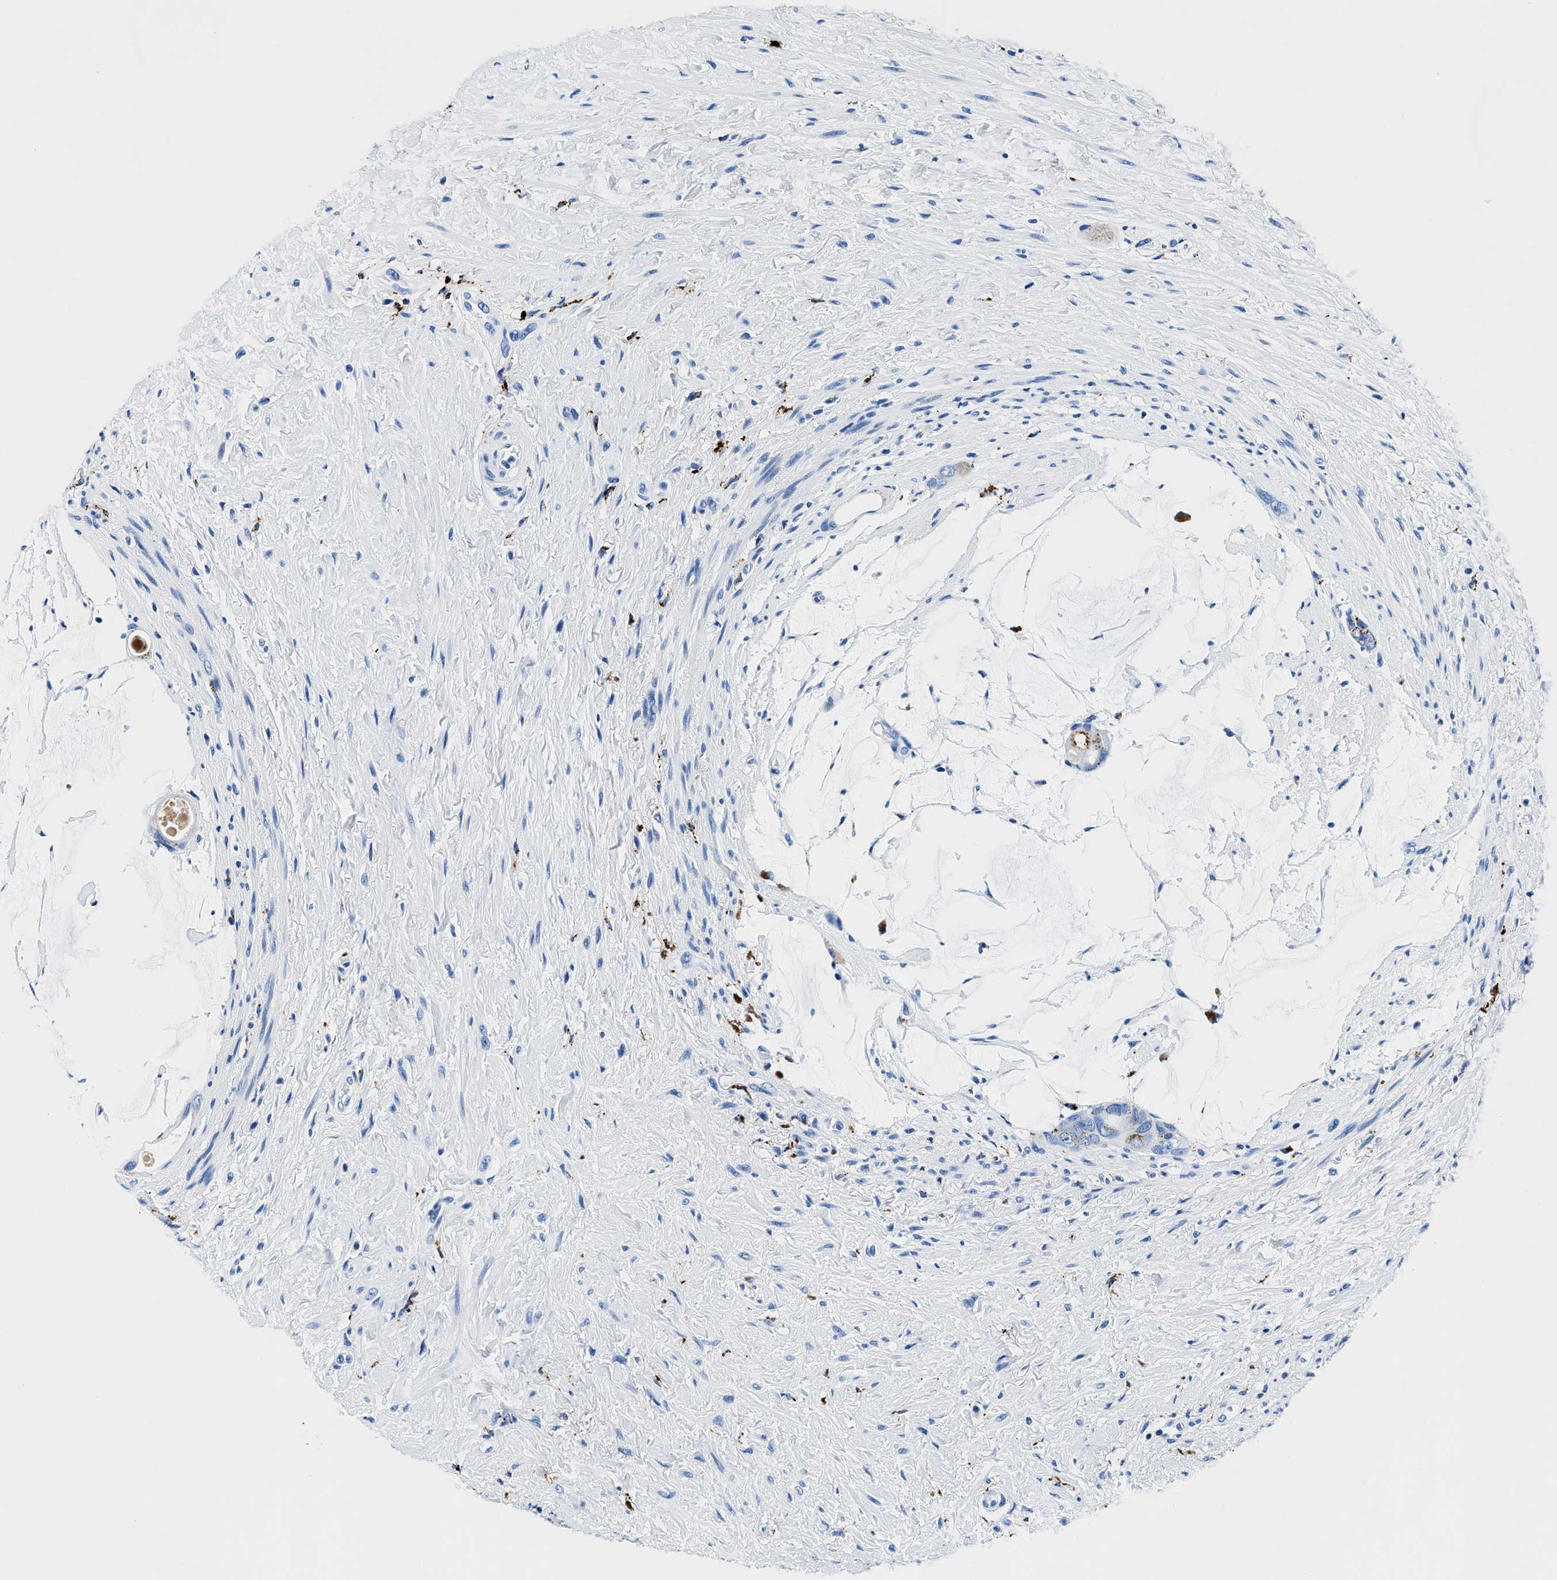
{"staining": {"intensity": "moderate", "quantity": "<25%", "location": "cytoplasmic/membranous"}, "tissue": "colorectal cancer", "cell_type": "Tumor cells", "image_type": "cancer", "snomed": [{"axis": "morphology", "description": "Adenocarcinoma, NOS"}, {"axis": "topography", "description": "Rectum"}], "caption": "A micrograph showing moderate cytoplasmic/membranous positivity in approximately <25% of tumor cells in colorectal cancer (adenocarcinoma), as visualized by brown immunohistochemical staining.", "gene": "OR14K1", "patient": {"sex": "male", "age": 51}}